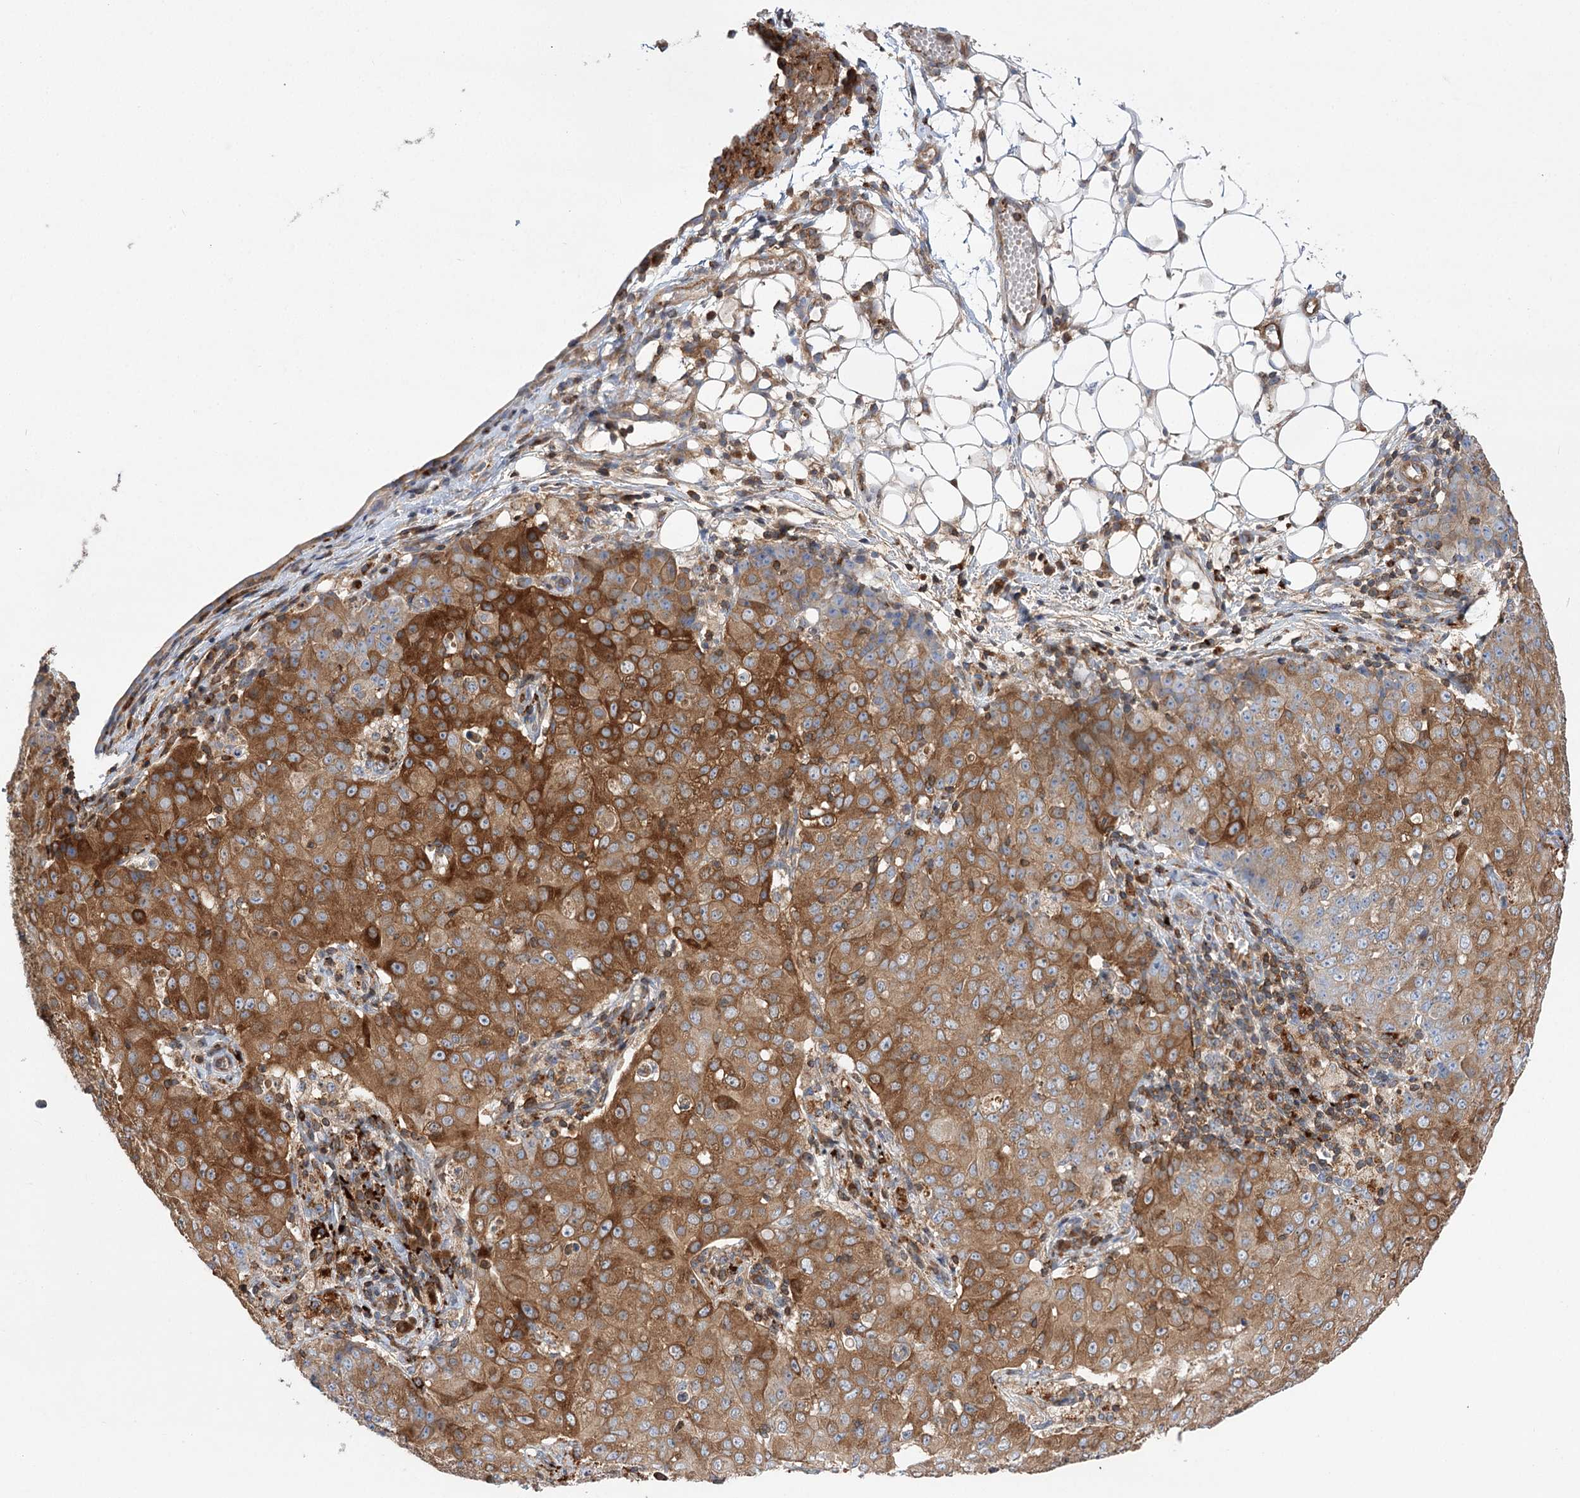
{"staining": {"intensity": "moderate", "quantity": ">75%", "location": "cytoplasmic/membranous"}, "tissue": "ovarian cancer", "cell_type": "Tumor cells", "image_type": "cancer", "snomed": [{"axis": "morphology", "description": "Carcinoma, endometroid"}, {"axis": "topography", "description": "Ovary"}], "caption": "The immunohistochemical stain labels moderate cytoplasmic/membranous staining in tumor cells of ovarian cancer (endometroid carcinoma) tissue.", "gene": "VPS37B", "patient": {"sex": "female", "age": 42}}